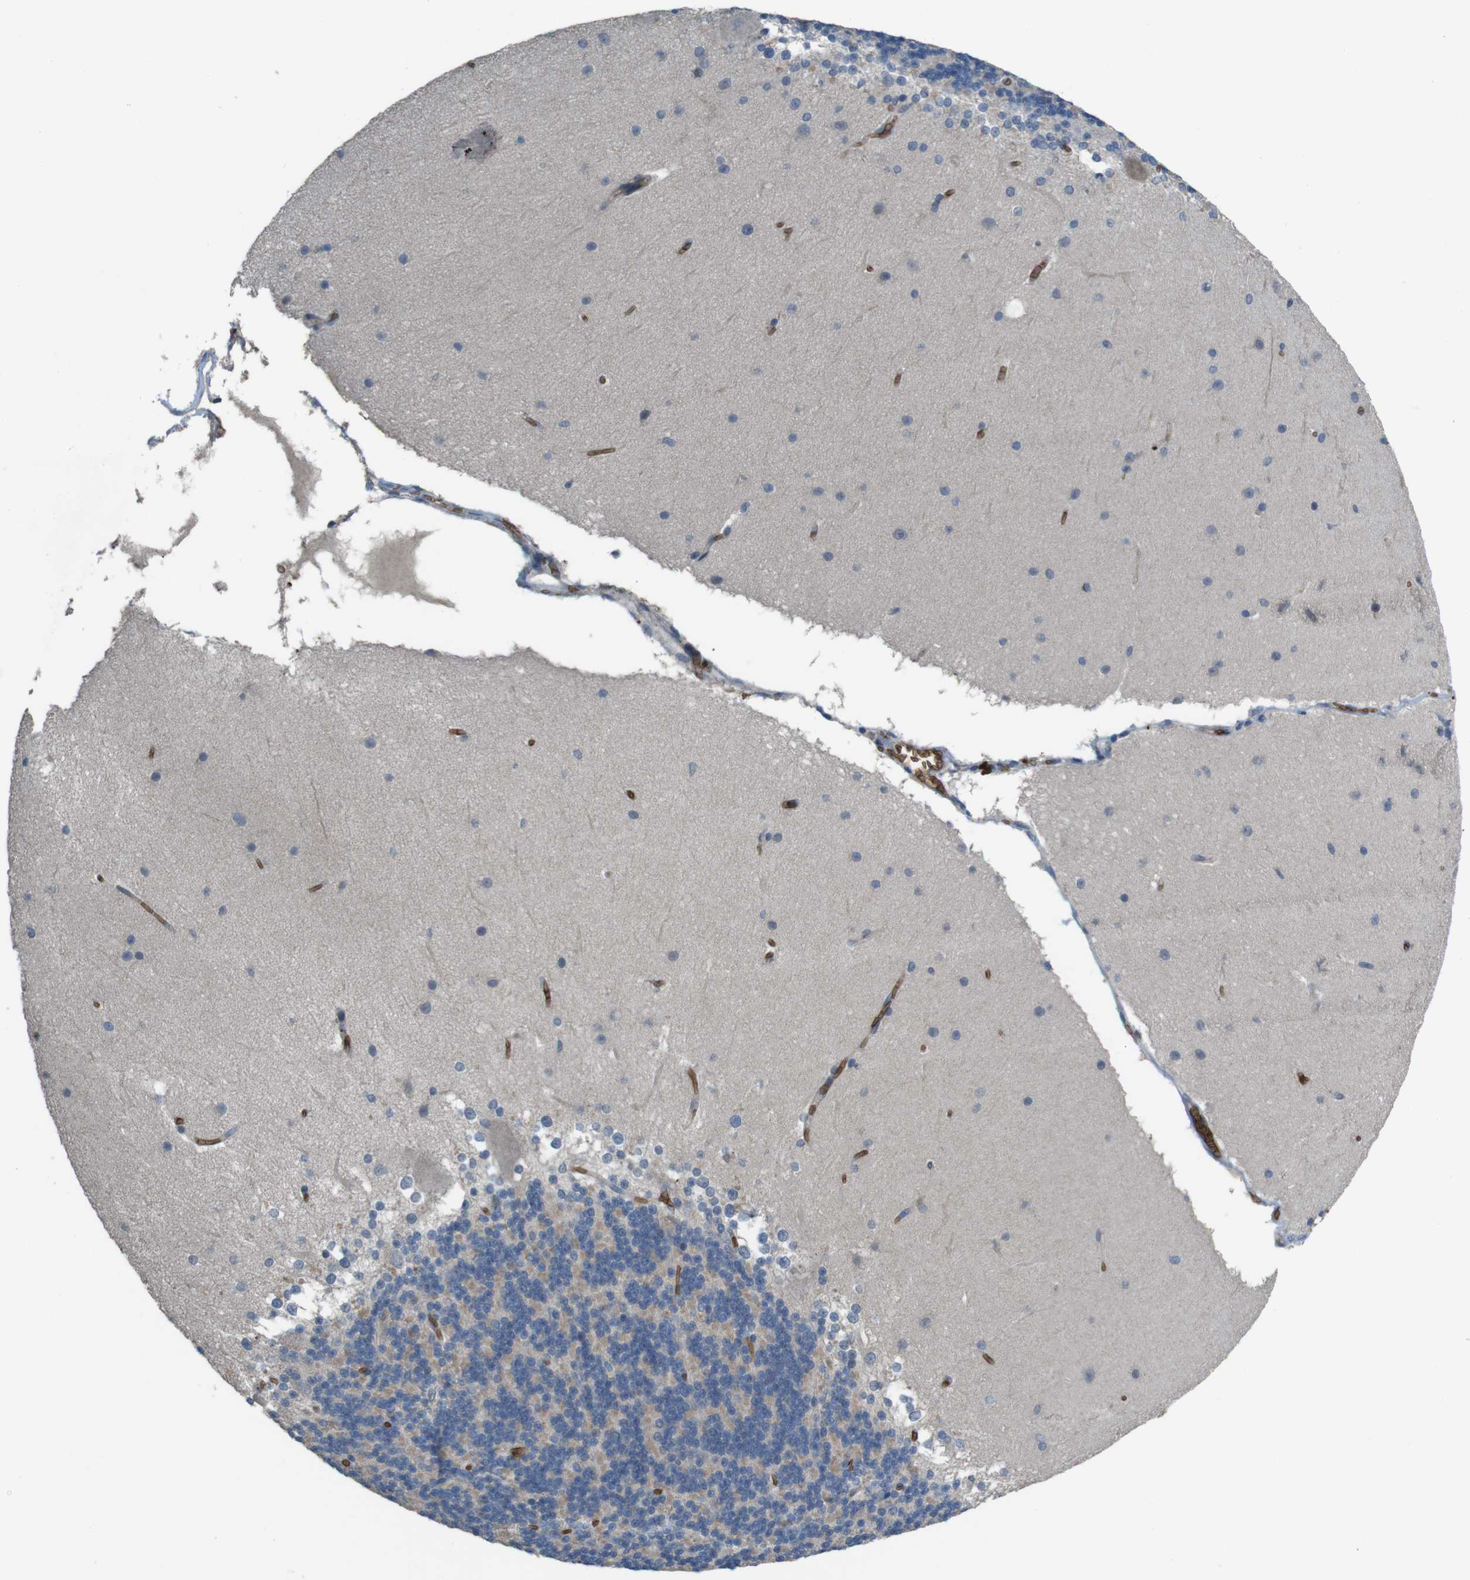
{"staining": {"intensity": "negative", "quantity": "none", "location": "none"}, "tissue": "cerebellum", "cell_type": "Cells in granular layer", "image_type": "normal", "snomed": [{"axis": "morphology", "description": "Normal tissue, NOS"}, {"axis": "topography", "description": "Cerebellum"}], "caption": "This is a micrograph of immunohistochemistry (IHC) staining of benign cerebellum, which shows no expression in cells in granular layer.", "gene": "GYPA", "patient": {"sex": "female", "age": 19}}